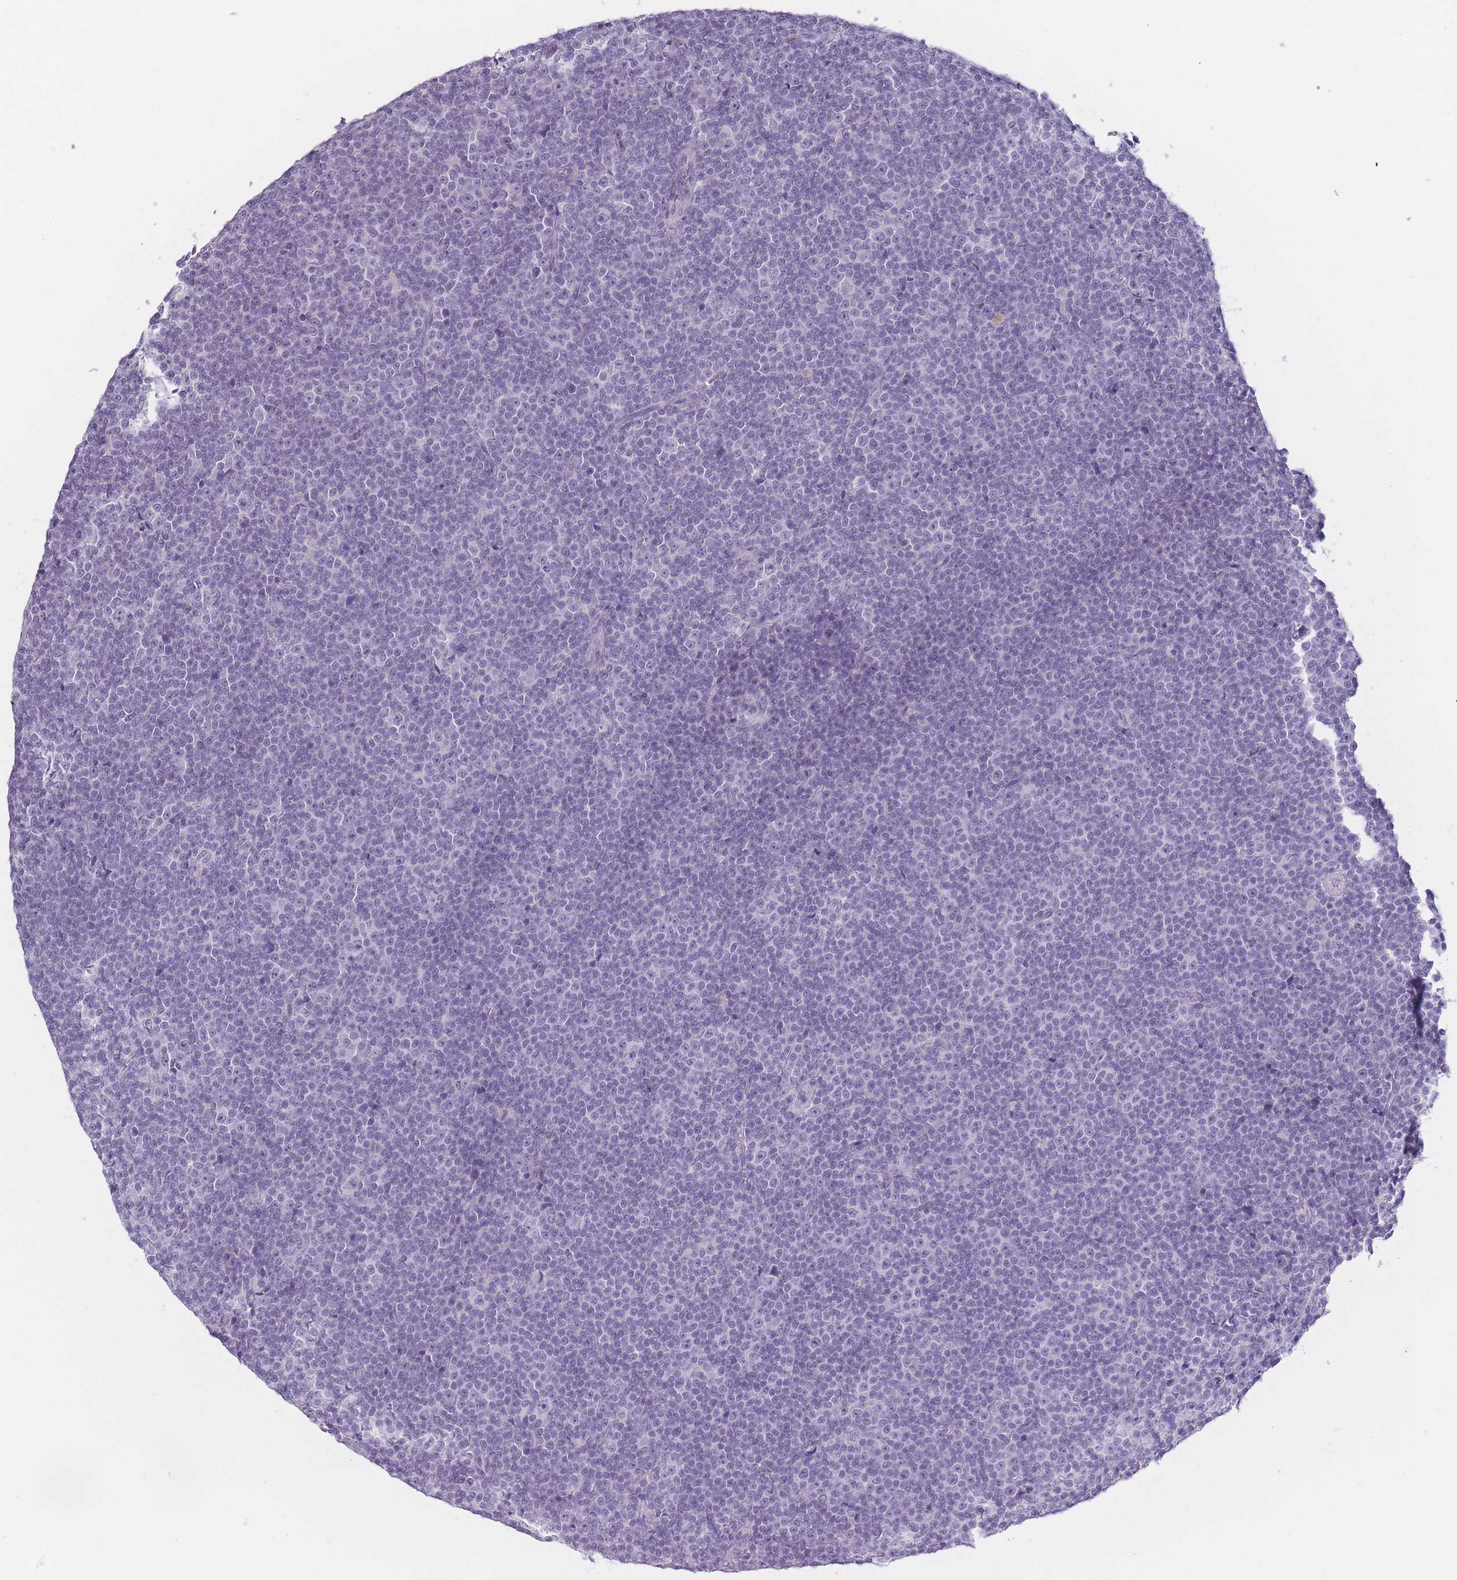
{"staining": {"intensity": "negative", "quantity": "none", "location": "none"}, "tissue": "lymphoma", "cell_type": "Tumor cells", "image_type": "cancer", "snomed": [{"axis": "morphology", "description": "Malignant lymphoma, non-Hodgkin's type, Low grade"}, {"axis": "topography", "description": "Lymph node"}], "caption": "Tumor cells are negative for protein expression in human lymphoma.", "gene": "INS", "patient": {"sex": "female", "age": 67}}